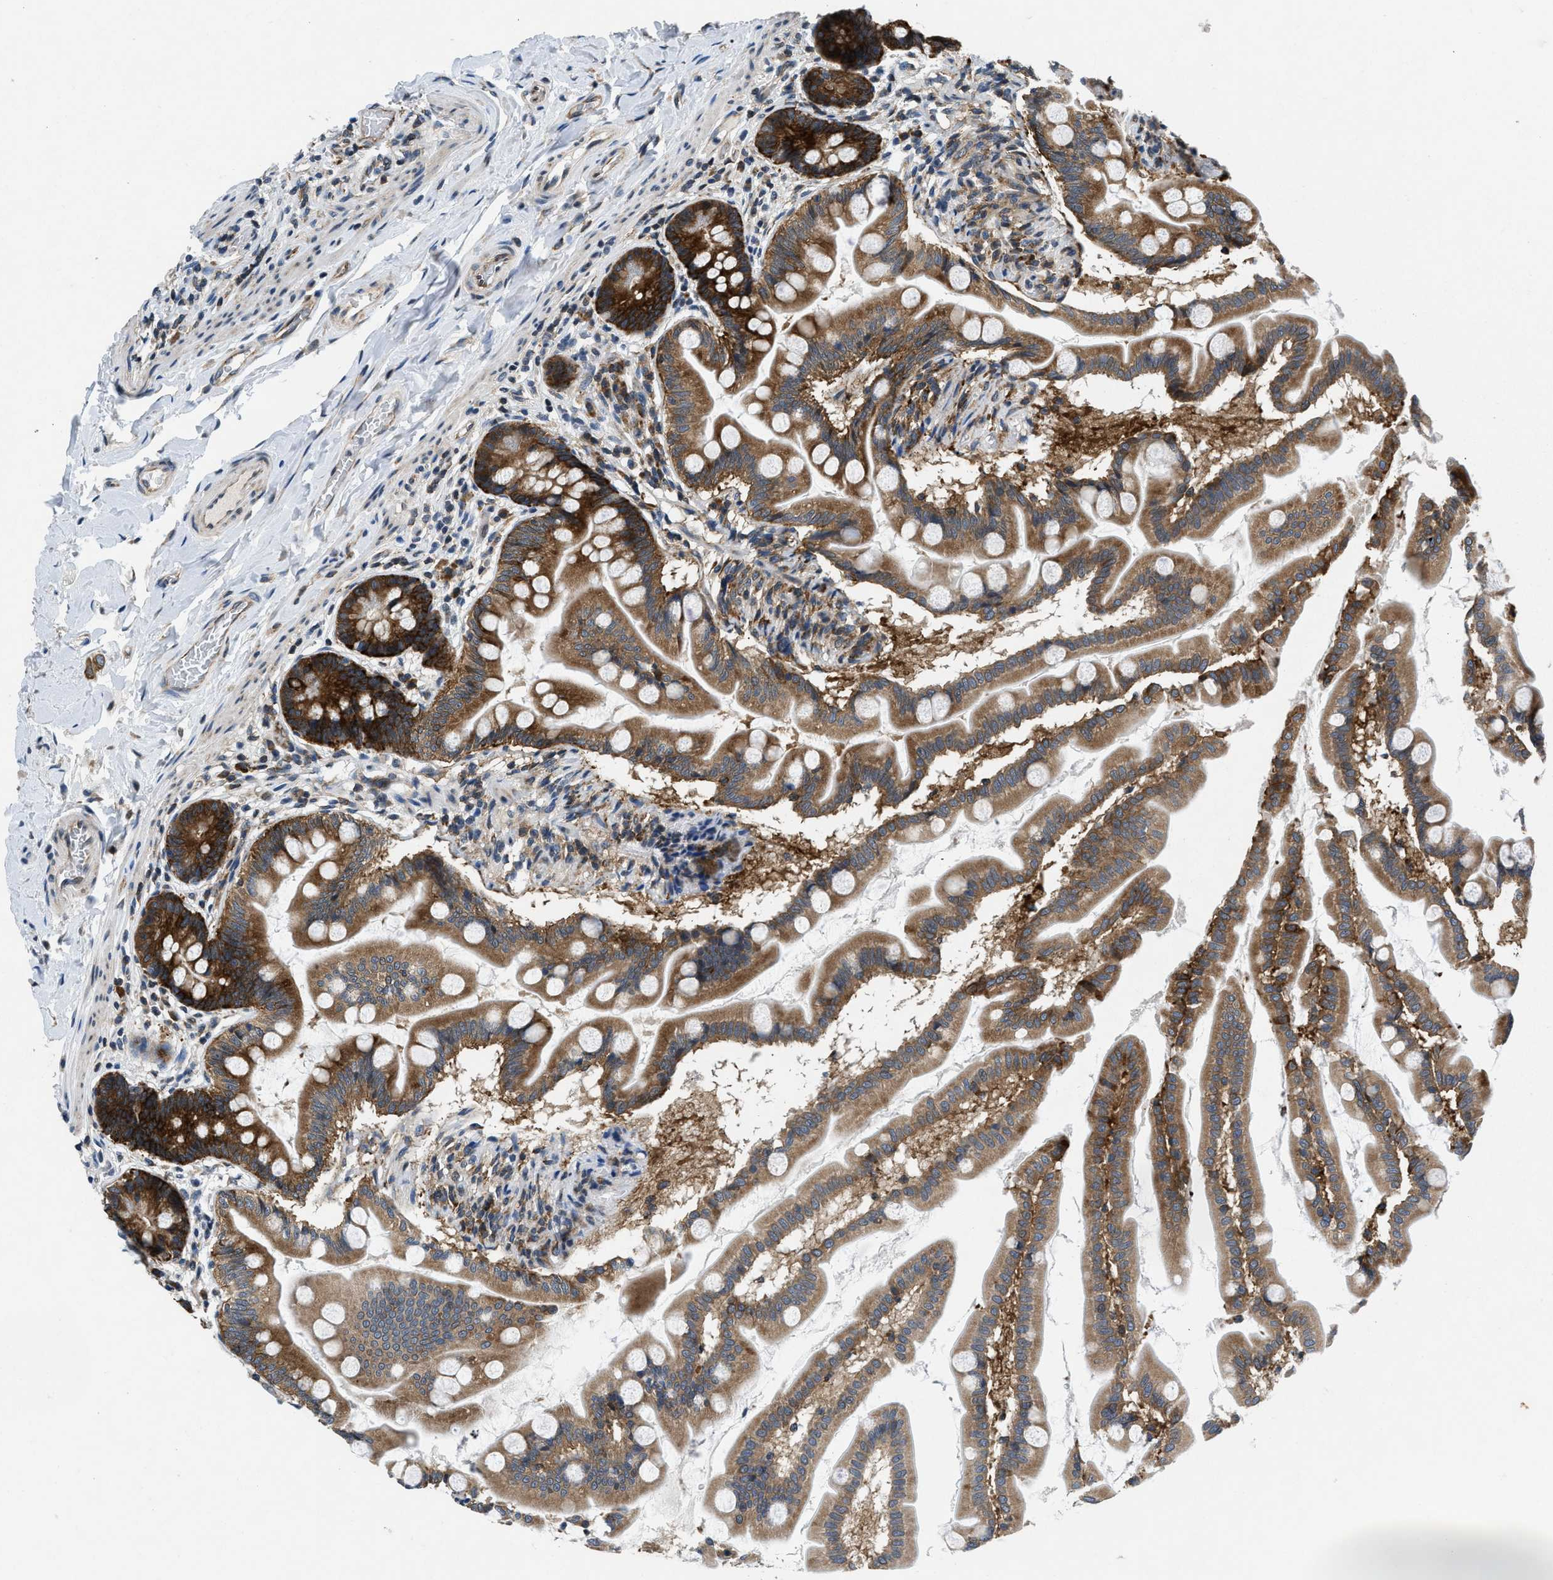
{"staining": {"intensity": "strong", "quantity": ">75%", "location": "cytoplasmic/membranous"}, "tissue": "small intestine", "cell_type": "Glandular cells", "image_type": "normal", "snomed": [{"axis": "morphology", "description": "Normal tissue, NOS"}, {"axis": "topography", "description": "Small intestine"}], "caption": "An image of small intestine stained for a protein displays strong cytoplasmic/membranous brown staining in glandular cells. The staining is performed using DAB brown chromogen to label protein expression. The nuclei are counter-stained blue using hematoxylin.", "gene": "PA2G4", "patient": {"sex": "female", "age": 56}}